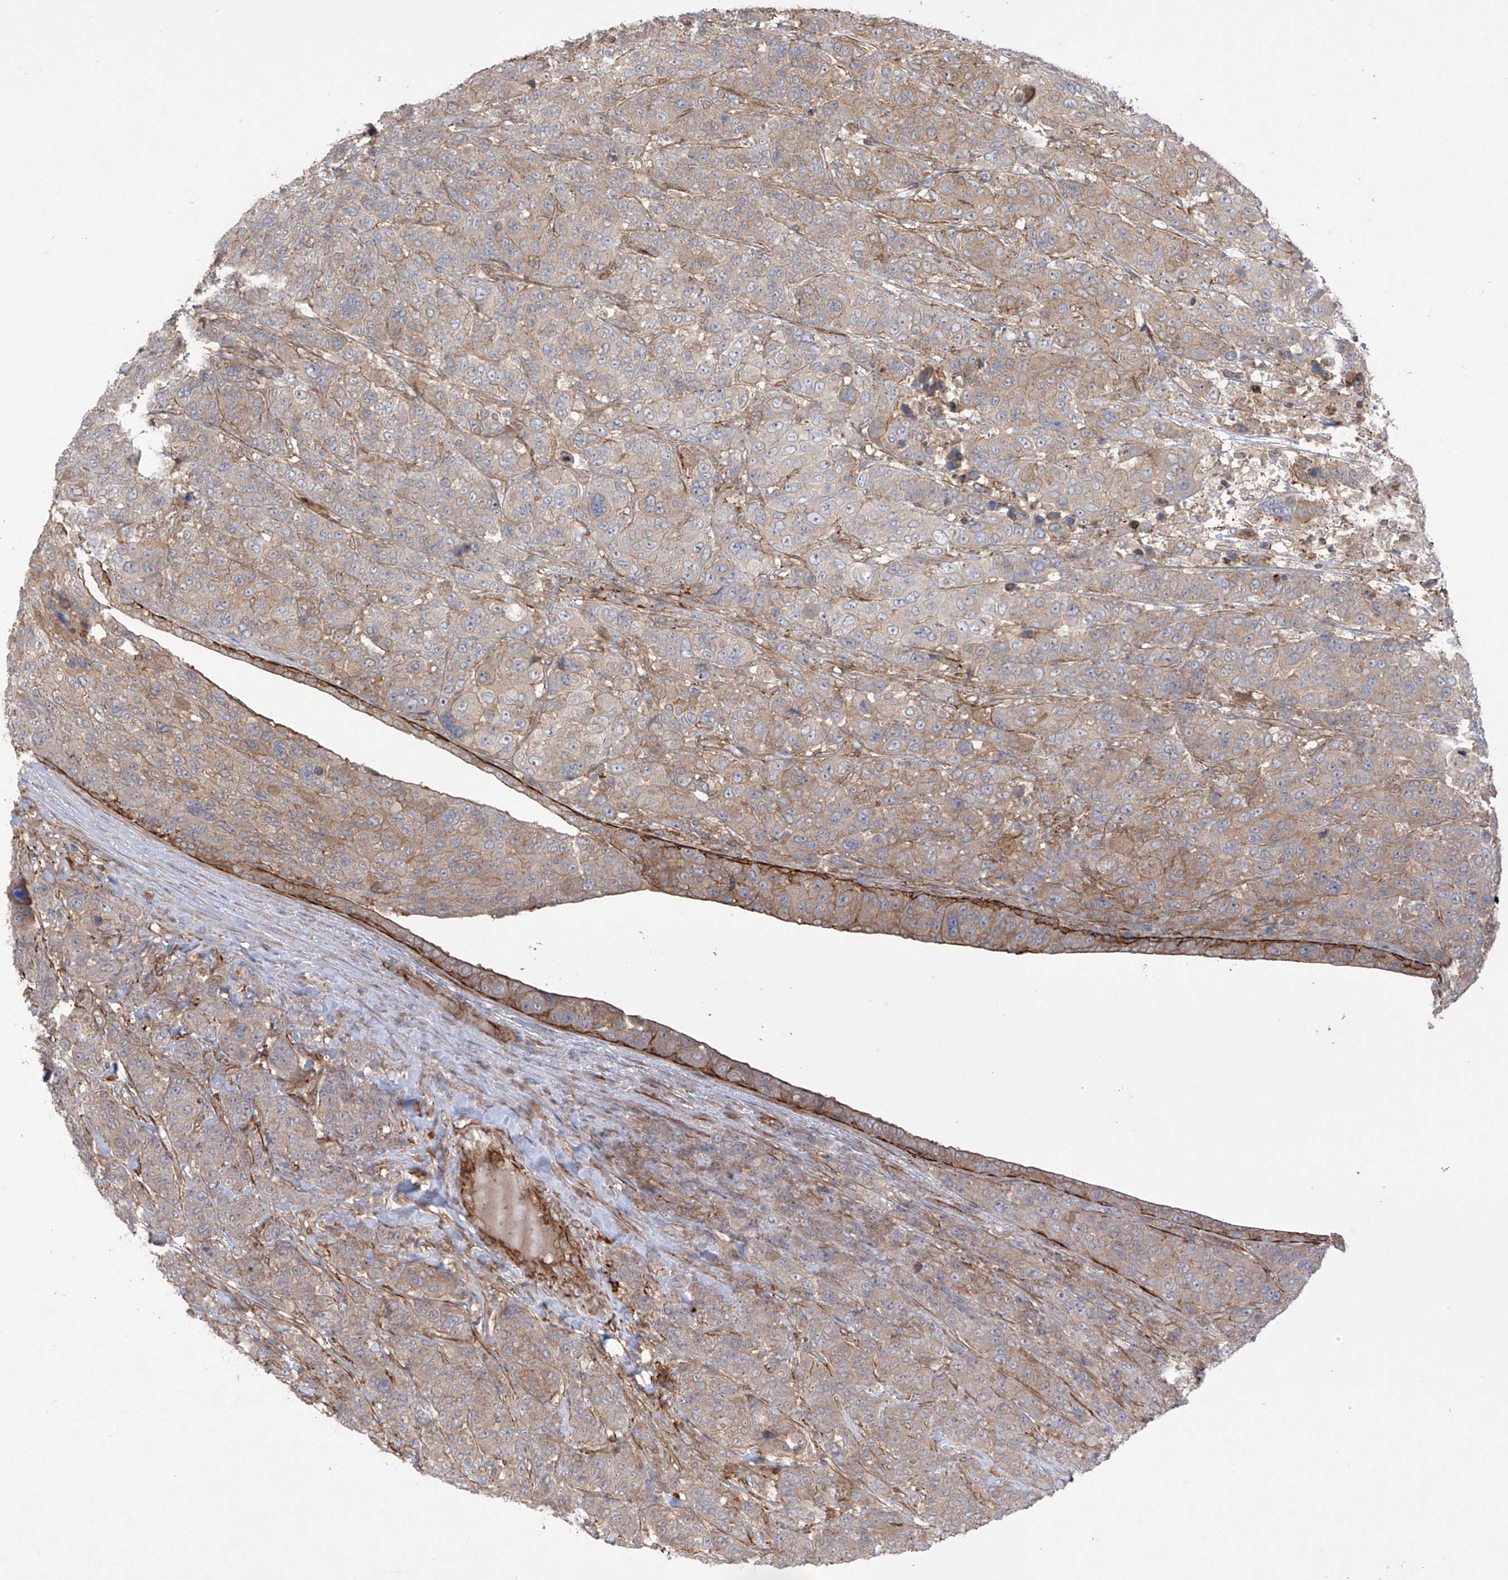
{"staining": {"intensity": "weak", "quantity": ">75%", "location": "cytoplasmic/membranous"}, "tissue": "breast cancer", "cell_type": "Tumor cells", "image_type": "cancer", "snomed": [{"axis": "morphology", "description": "Duct carcinoma"}, {"axis": "topography", "description": "Breast"}], "caption": "Immunohistochemical staining of human invasive ductal carcinoma (breast) displays low levels of weak cytoplasmic/membranous expression in approximately >75% of tumor cells.", "gene": "TRMU", "patient": {"sex": "female", "age": 37}}